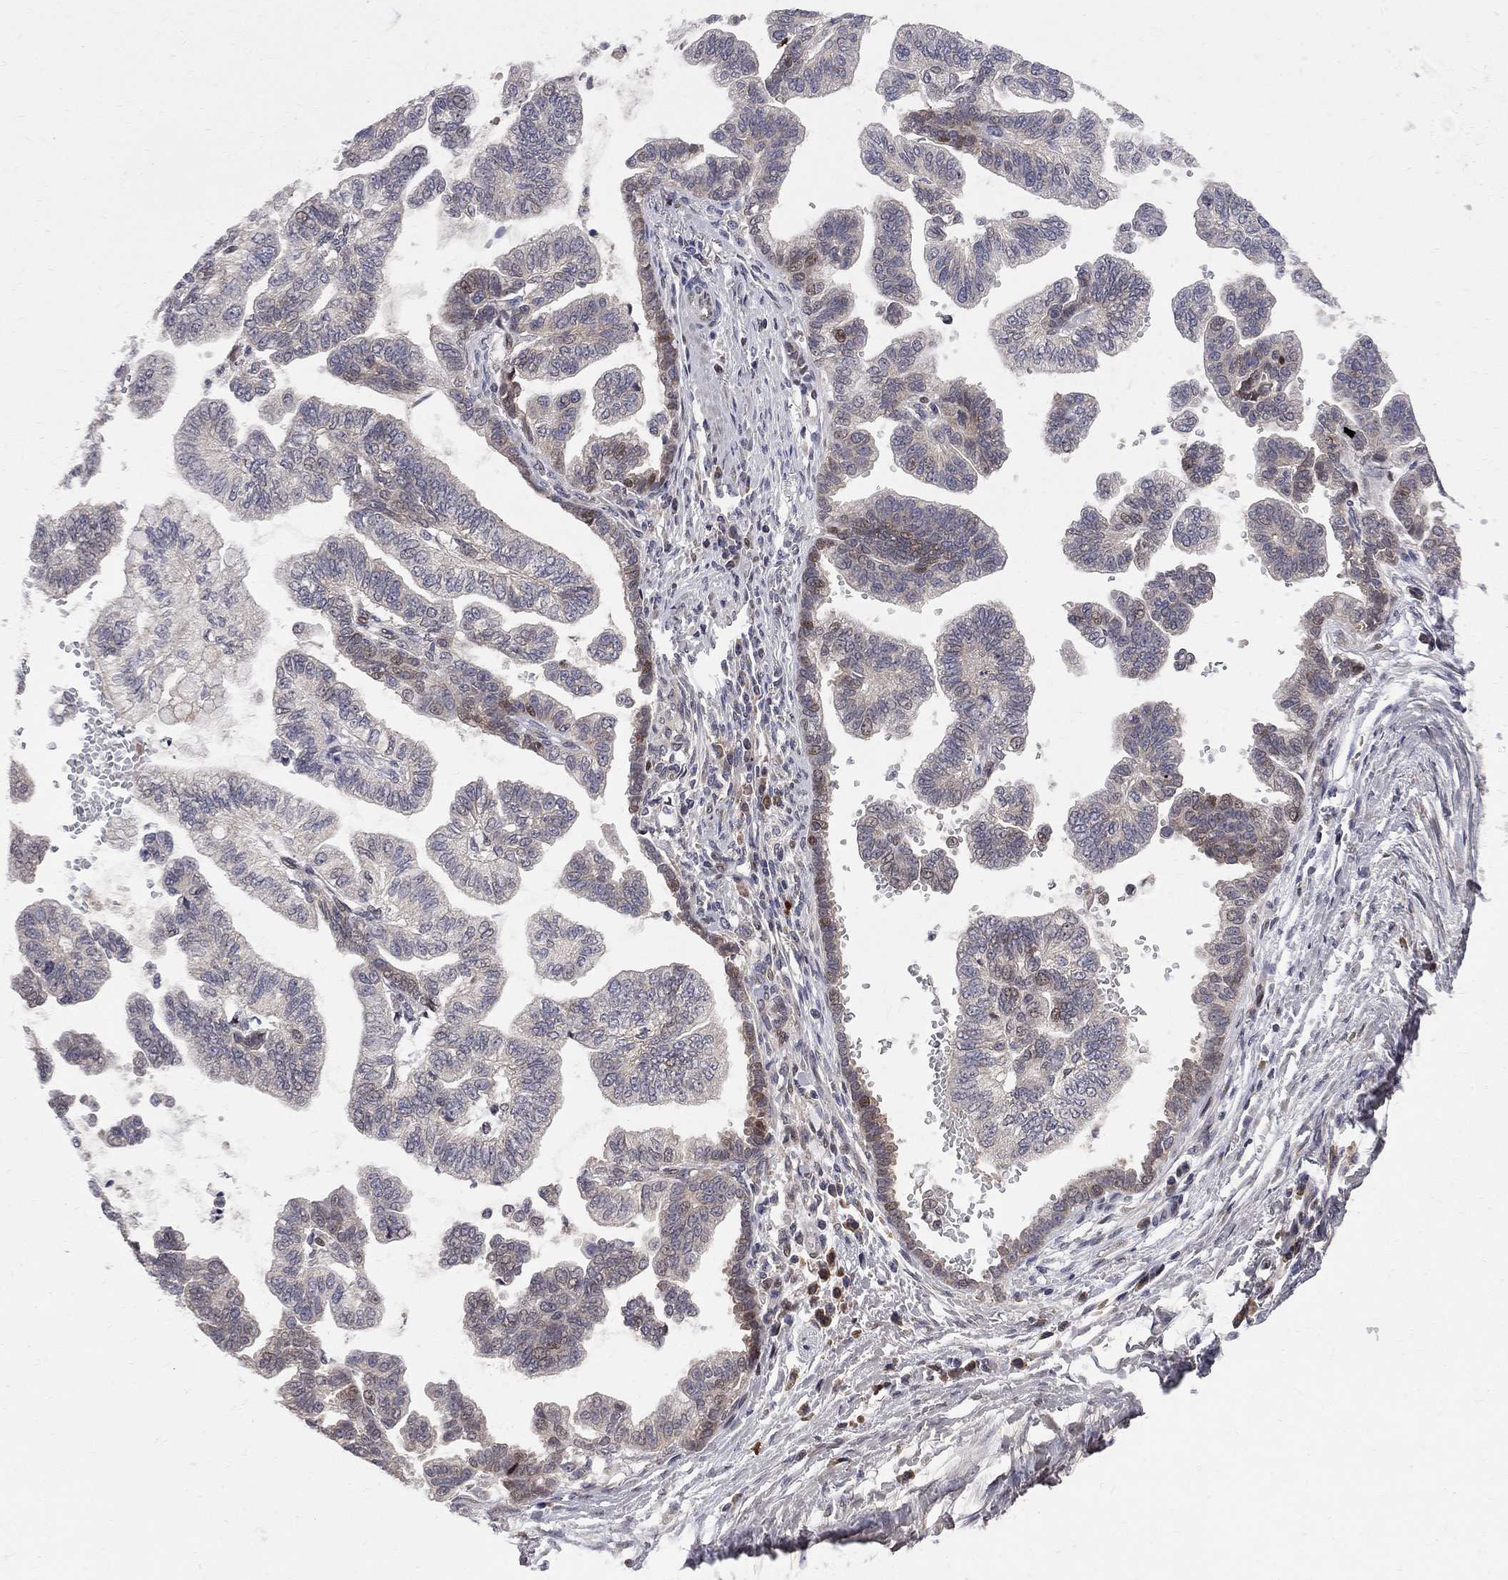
{"staining": {"intensity": "moderate", "quantity": "<25%", "location": "nuclear"}, "tissue": "stomach cancer", "cell_type": "Tumor cells", "image_type": "cancer", "snomed": [{"axis": "morphology", "description": "Adenocarcinoma, NOS"}, {"axis": "topography", "description": "Stomach"}], "caption": "Protein staining demonstrates moderate nuclear staining in approximately <25% of tumor cells in stomach cancer (adenocarcinoma). (Stains: DAB in brown, nuclei in blue, Microscopy: brightfield microscopy at high magnification).", "gene": "CNOT11", "patient": {"sex": "male", "age": 83}}